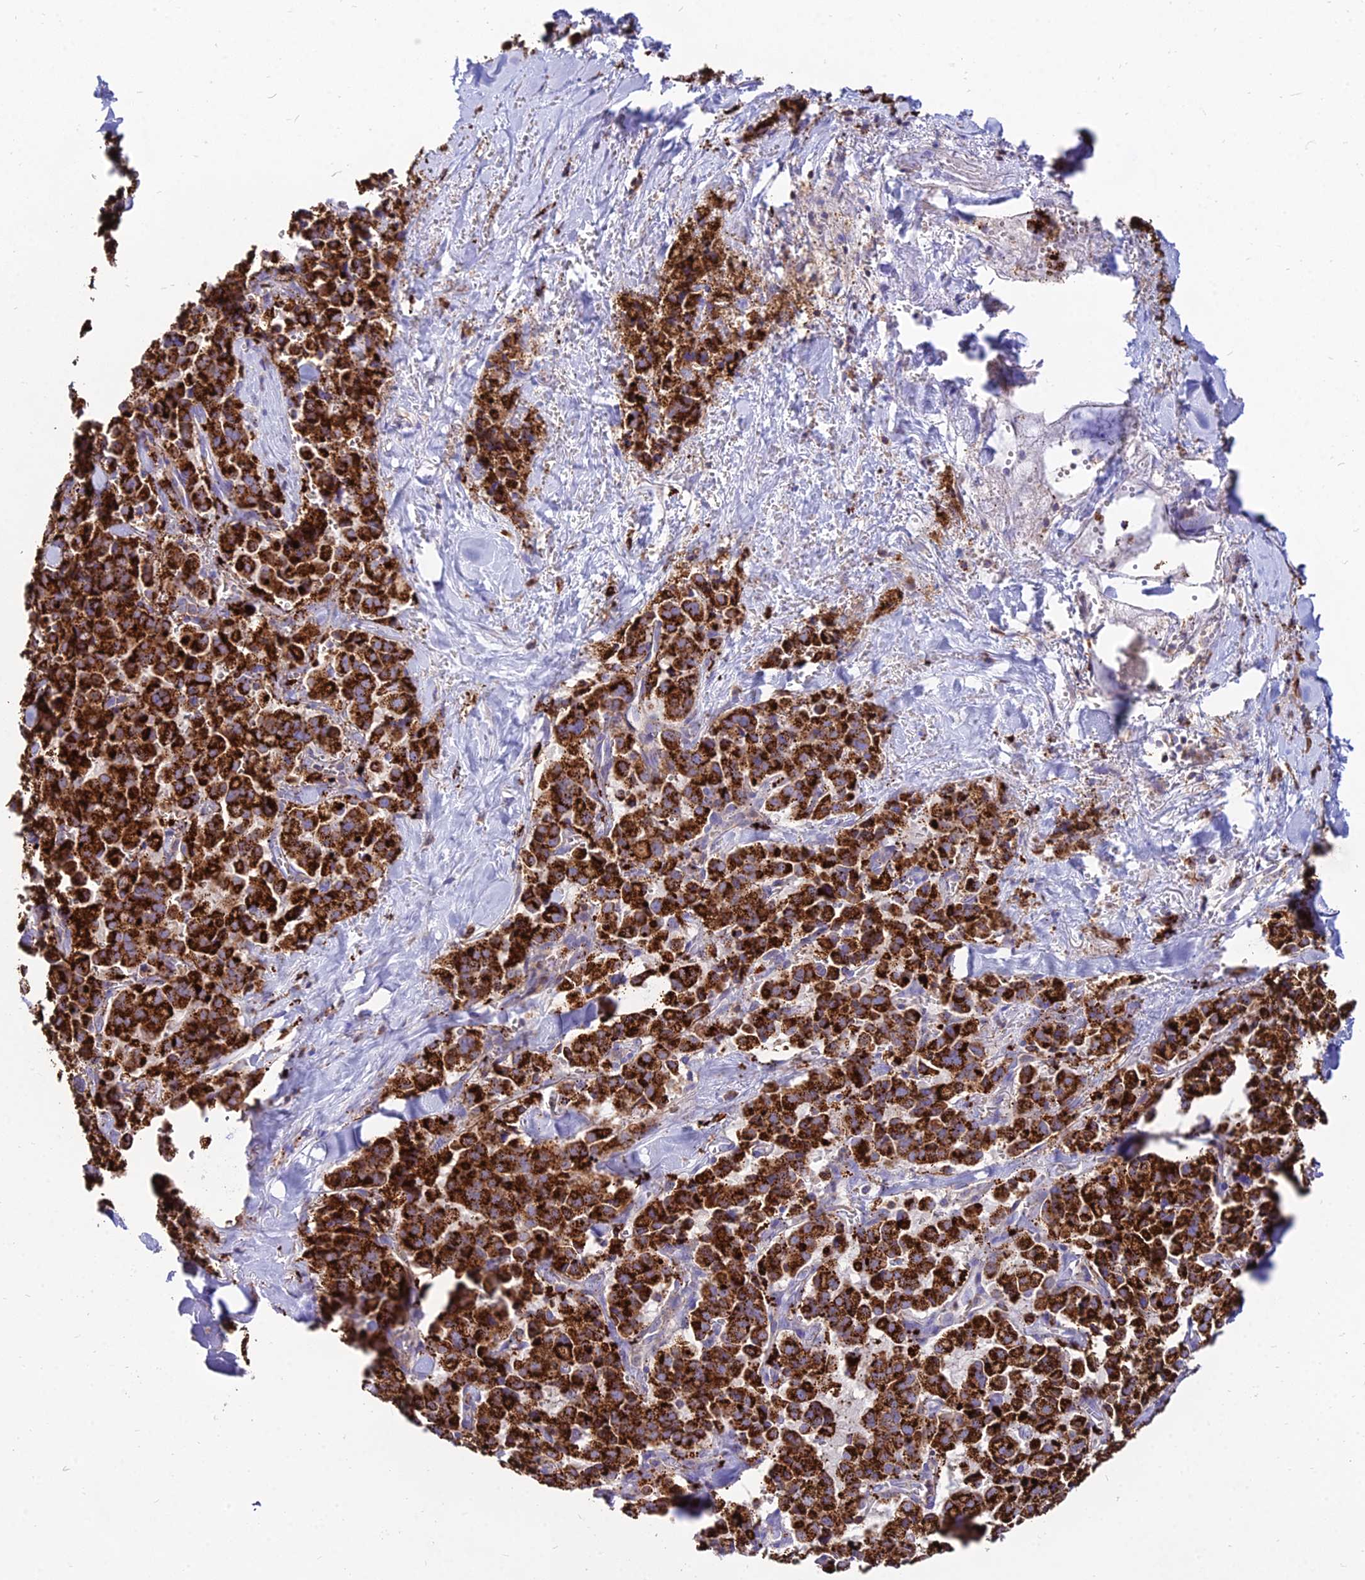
{"staining": {"intensity": "strong", "quantity": ">75%", "location": "cytoplasmic/membranous"}, "tissue": "pancreatic cancer", "cell_type": "Tumor cells", "image_type": "cancer", "snomed": [{"axis": "morphology", "description": "Adenocarcinoma, NOS"}, {"axis": "topography", "description": "Pancreas"}], "caption": "A histopathology image of pancreatic cancer stained for a protein exhibits strong cytoplasmic/membranous brown staining in tumor cells. (IHC, brightfield microscopy, high magnification).", "gene": "PNLIPRP3", "patient": {"sex": "male", "age": 65}}